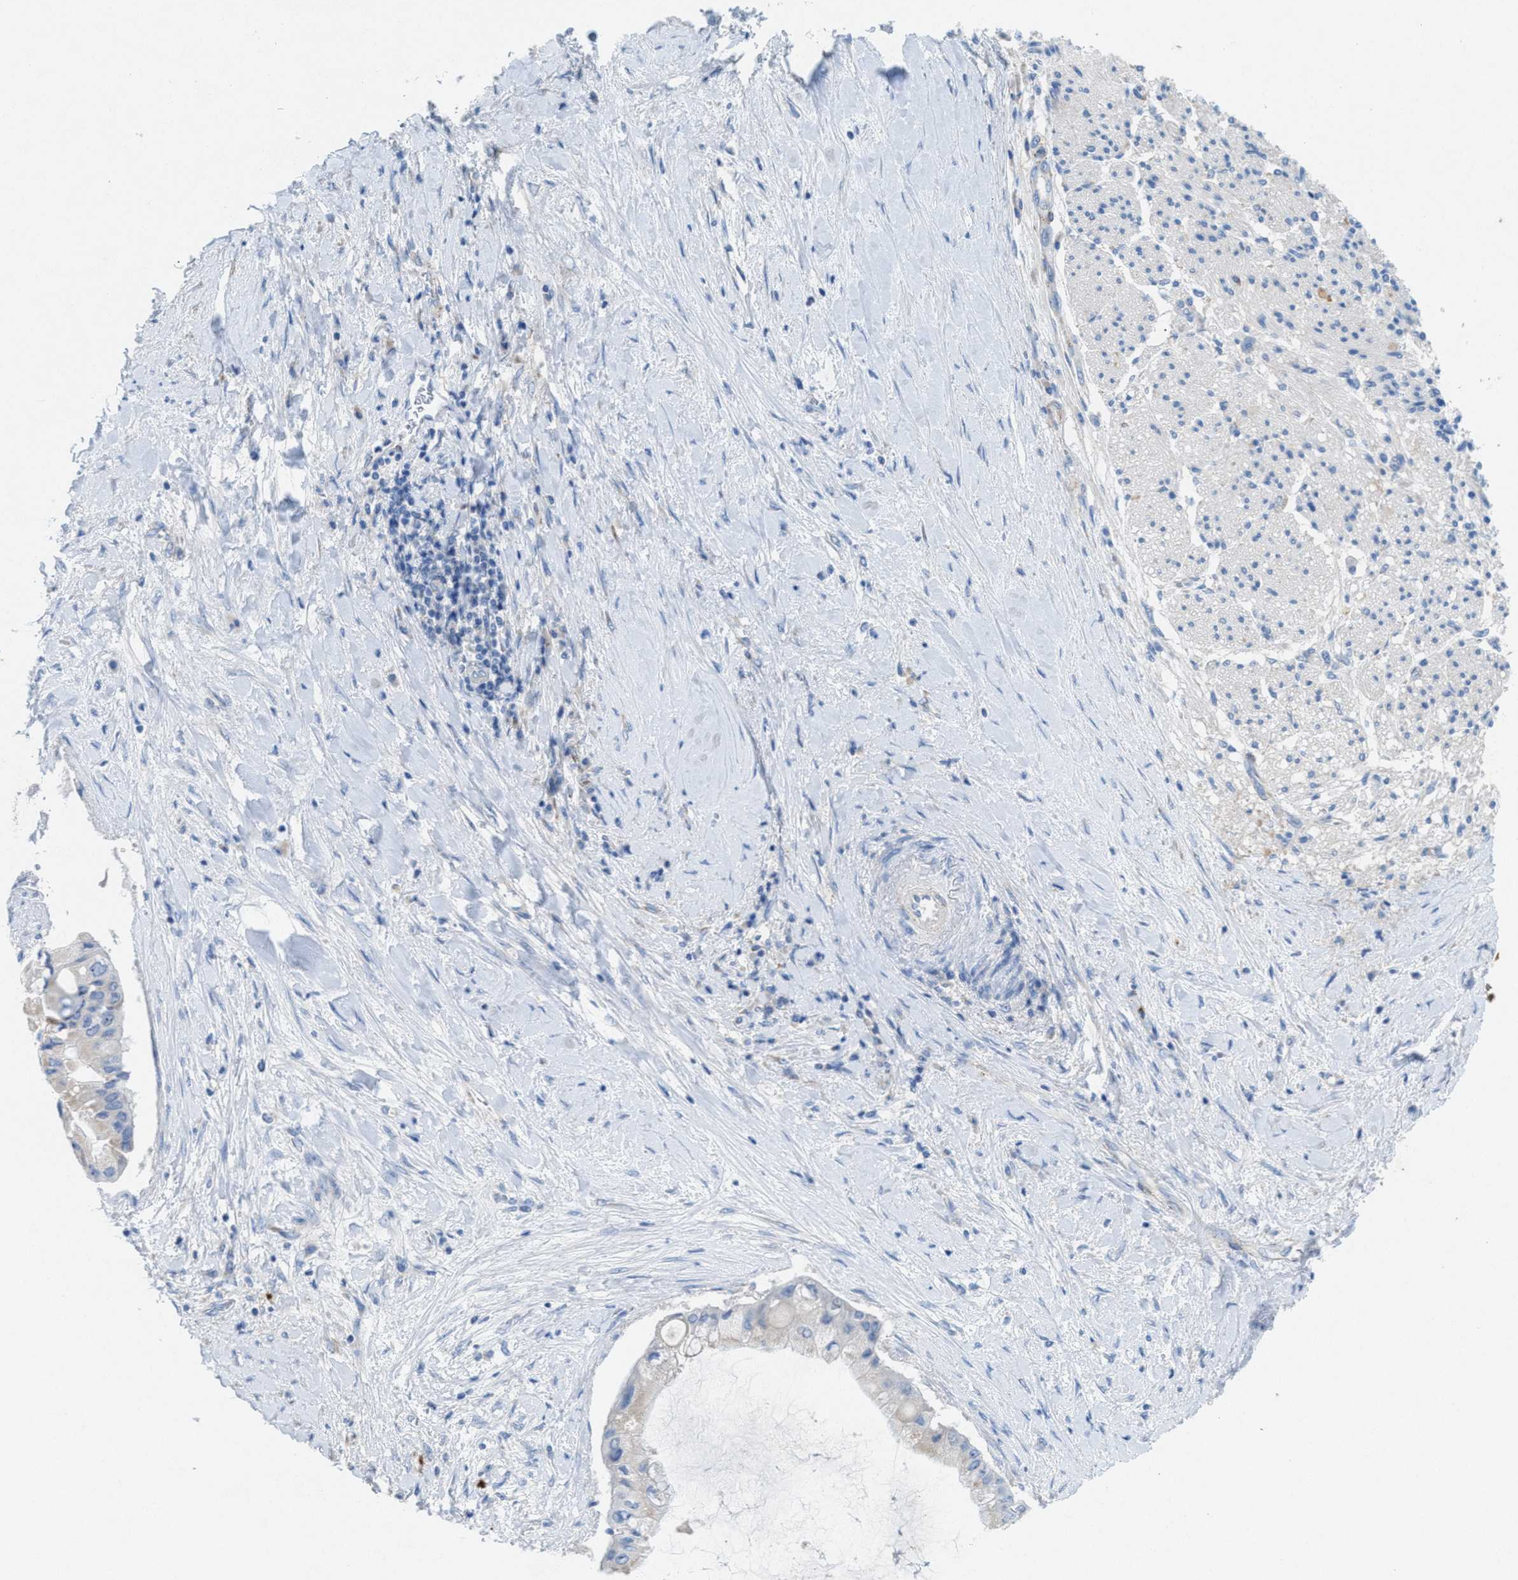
{"staining": {"intensity": "negative", "quantity": "none", "location": "none"}, "tissue": "liver cancer", "cell_type": "Tumor cells", "image_type": "cancer", "snomed": [{"axis": "morphology", "description": "Cholangiocarcinoma"}, {"axis": "topography", "description": "Liver"}], "caption": "Photomicrograph shows no significant protein positivity in tumor cells of cholangiocarcinoma (liver). (DAB (3,3'-diaminobenzidine) immunohistochemistry with hematoxylin counter stain).", "gene": "CMTM1", "patient": {"sex": "male", "age": 50}}